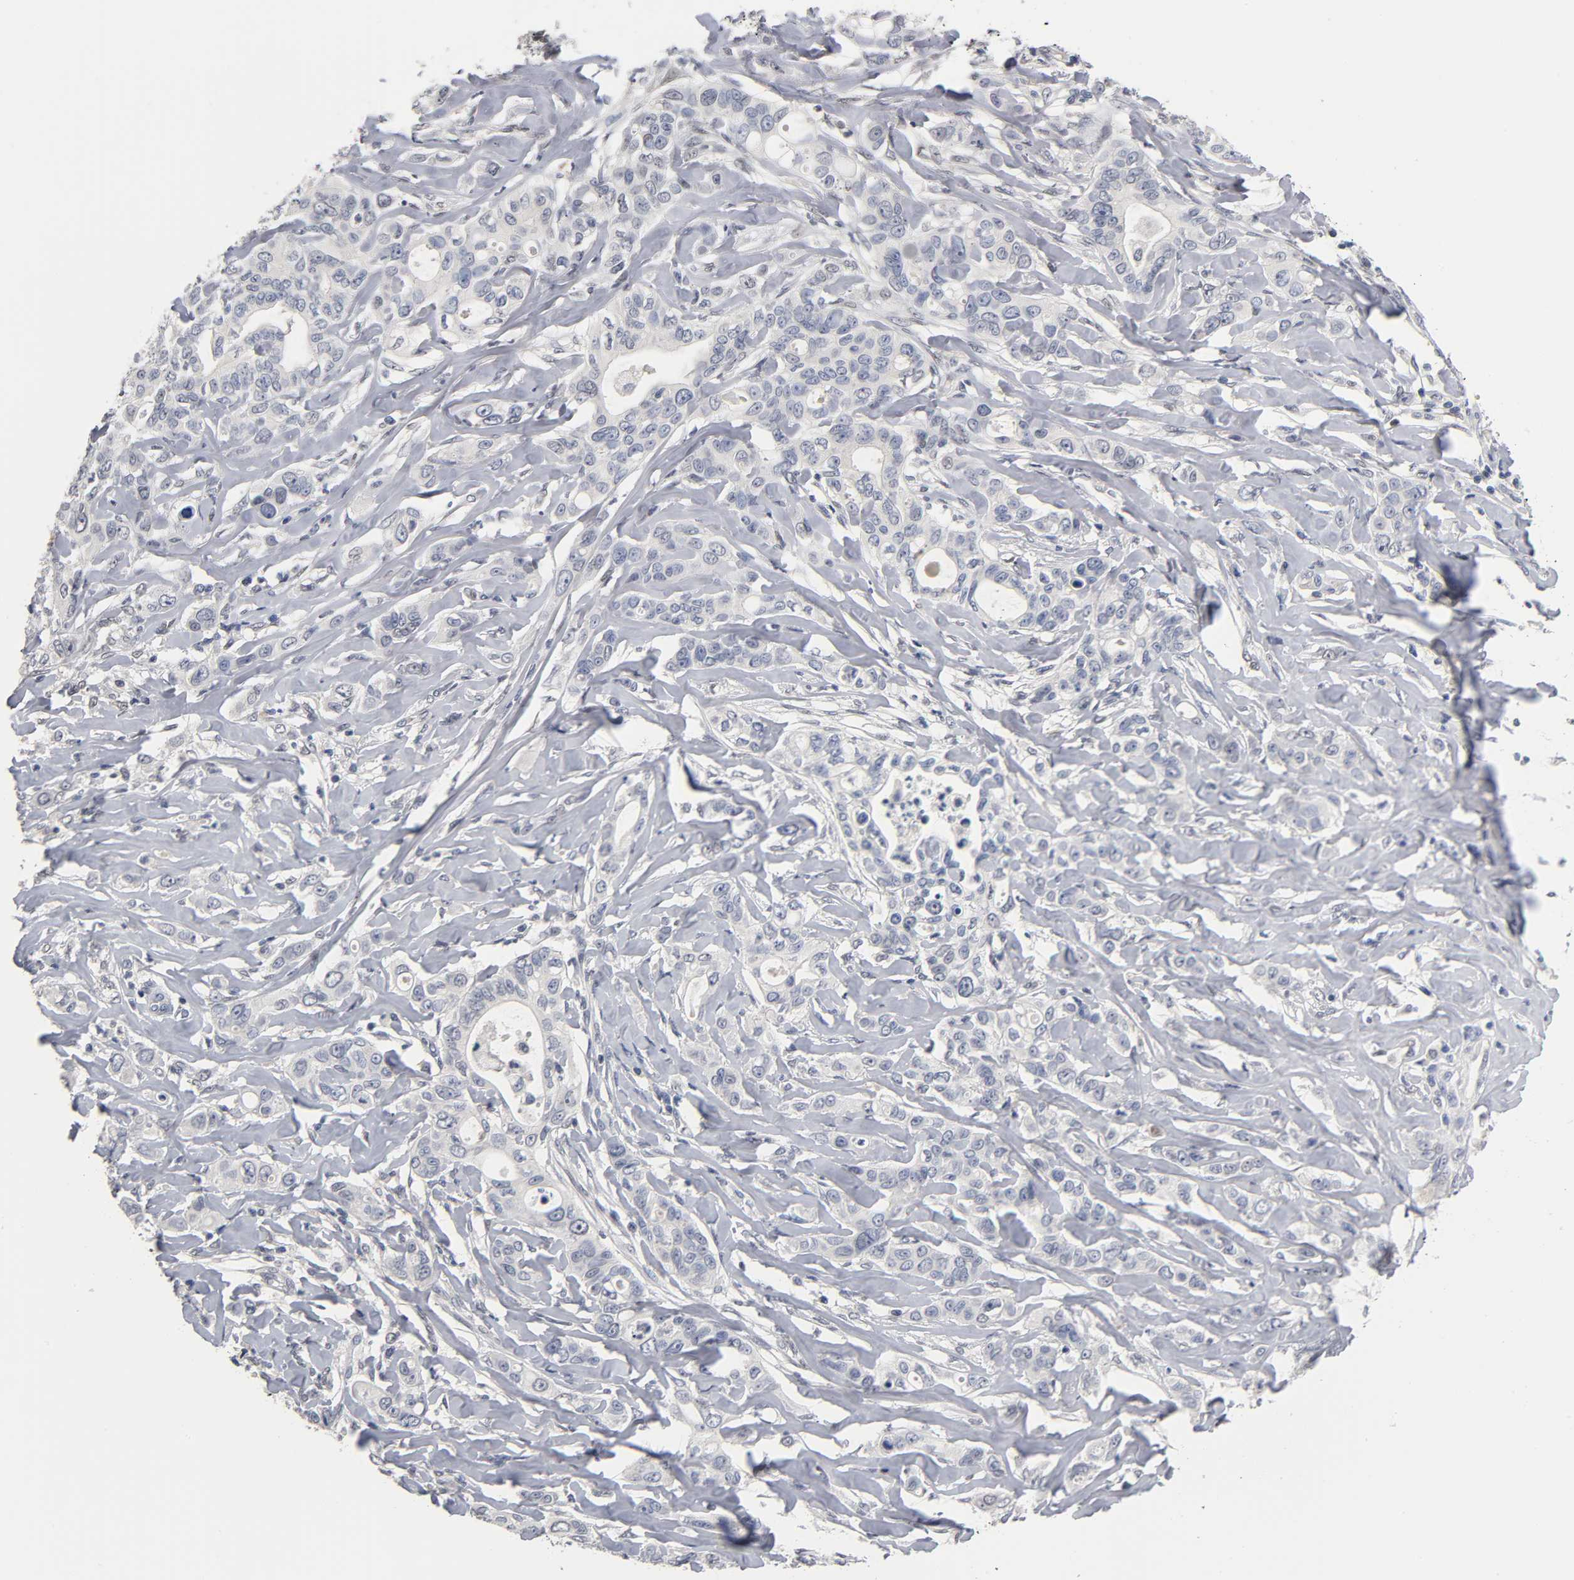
{"staining": {"intensity": "negative", "quantity": "none", "location": "none"}, "tissue": "liver cancer", "cell_type": "Tumor cells", "image_type": "cancer", "snomed": [{"axis": "morphology", "description": "Cholangiocarcinoma"}, {"axis": "topography", "description": "Liver"}], "caption": "DAB immunohistochemical staining of liver cholangiocarcinoma exhibits no significant positivity in tumor cells.", "gene": "NFATC1", "patient": {"sex": "female", "age": 67}}